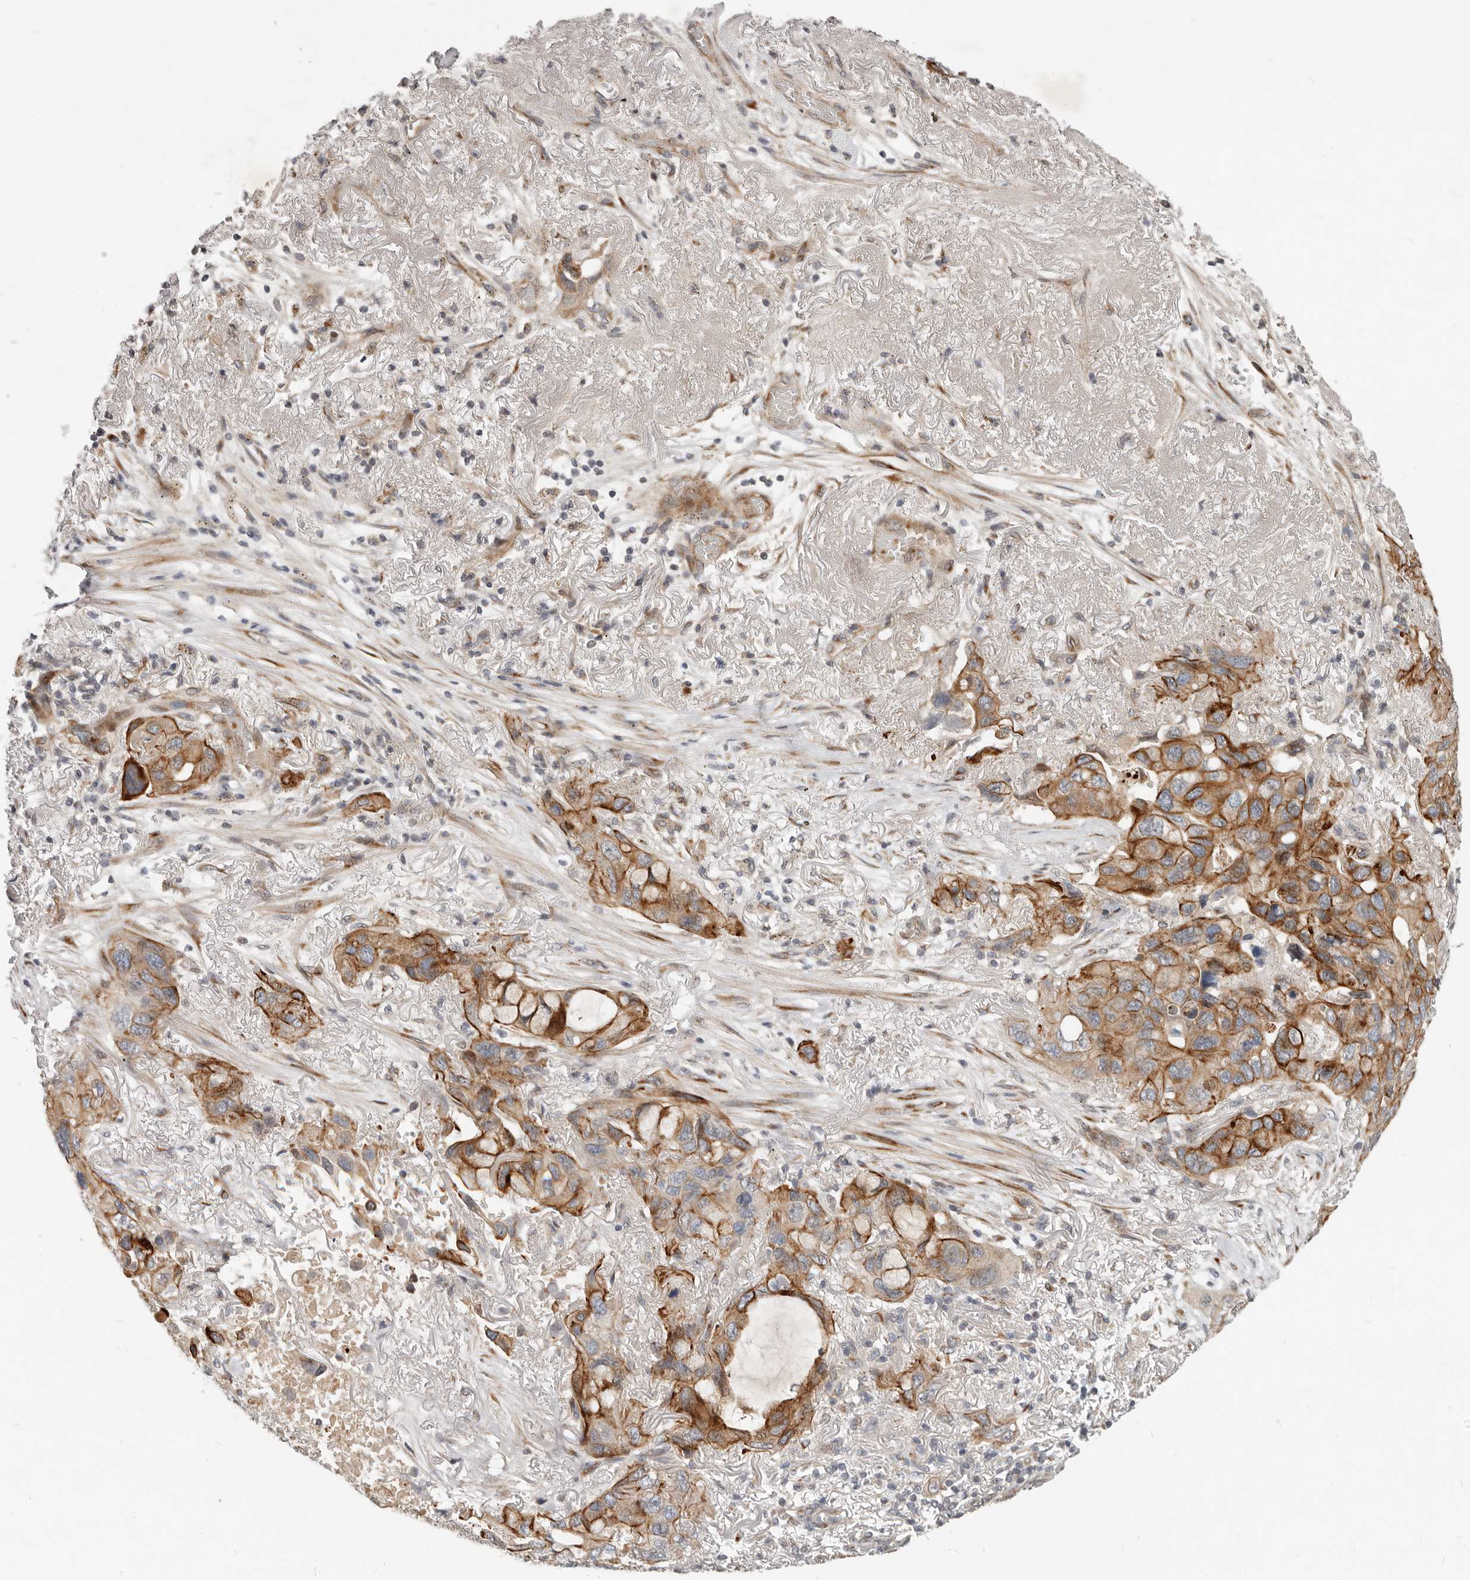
{"staining": {"intensity": "strong", "quantity": "25%-75%", "location": "cytoplasmic/membranous"}, "tissue": "lung cancer", "cell_type": "Tumor cells", "image_type": "cancer", "snomed": [{"axis": "morphology", "description": "Squamous cell carcinoma, NOS"}, {"axis": "topography", "description": "Lung"}], "caption": "Immunohistochemical staining of human lung squamous cell carcinoma shows high levels of strong cytoplasmic/membranous protein positivity in approximately 25%-75% of tumor cells. The staining is performed using DAB brown chromogen to label protein expression. The nuclei are counter-stained blue using hematoxylin.", "gene": "NPY4R", "patient": {"sex": "female", "age": 73}}